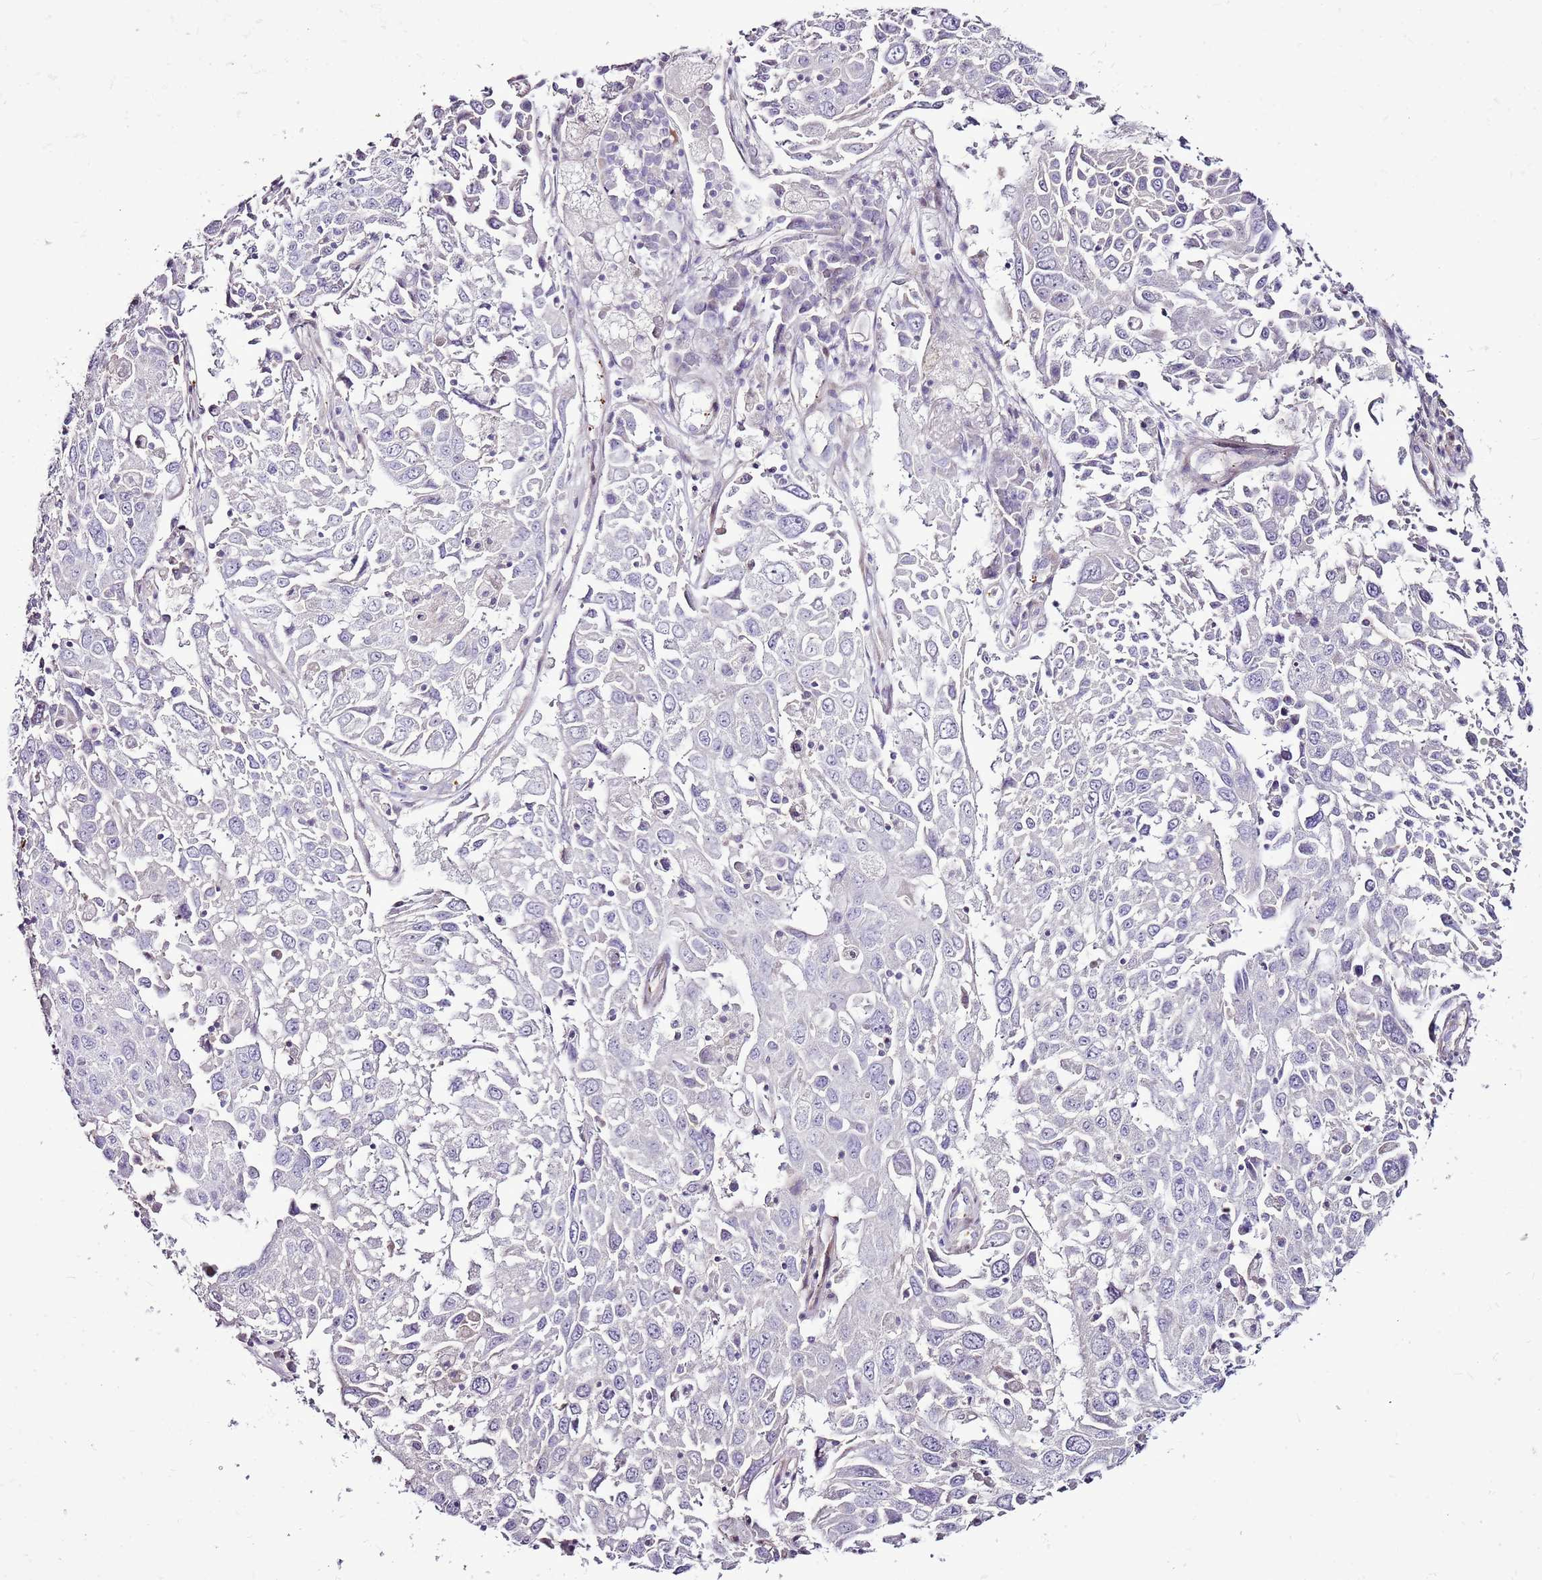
{"staining": {"intensity": "negative", "quantity": "none", "location": "none"}, "tissue": "lung cancer", "cell_type": "Tumor cells", "image_type": "cancer", "snomed": [{"axis": "morphology", "description": "Squamous cell carcinoma, NOS"}, {"axis": "topography", "description": "Lung"}], "caption": "High magnification brightfield microscopy of lung cancer (squamous cell carcinoma) stained with DAB (brown) and counterstained with hematoxylin (blue): tumor cells show no significant staining. (Stains: DAB (3,3'-diaminobenzidine) IHC with hematoxylin counter stain, Microscopy: brightfield microscopy at high magnification).", "gene": "CHAC2", "patient": {"sex": "male", "age": 65}}